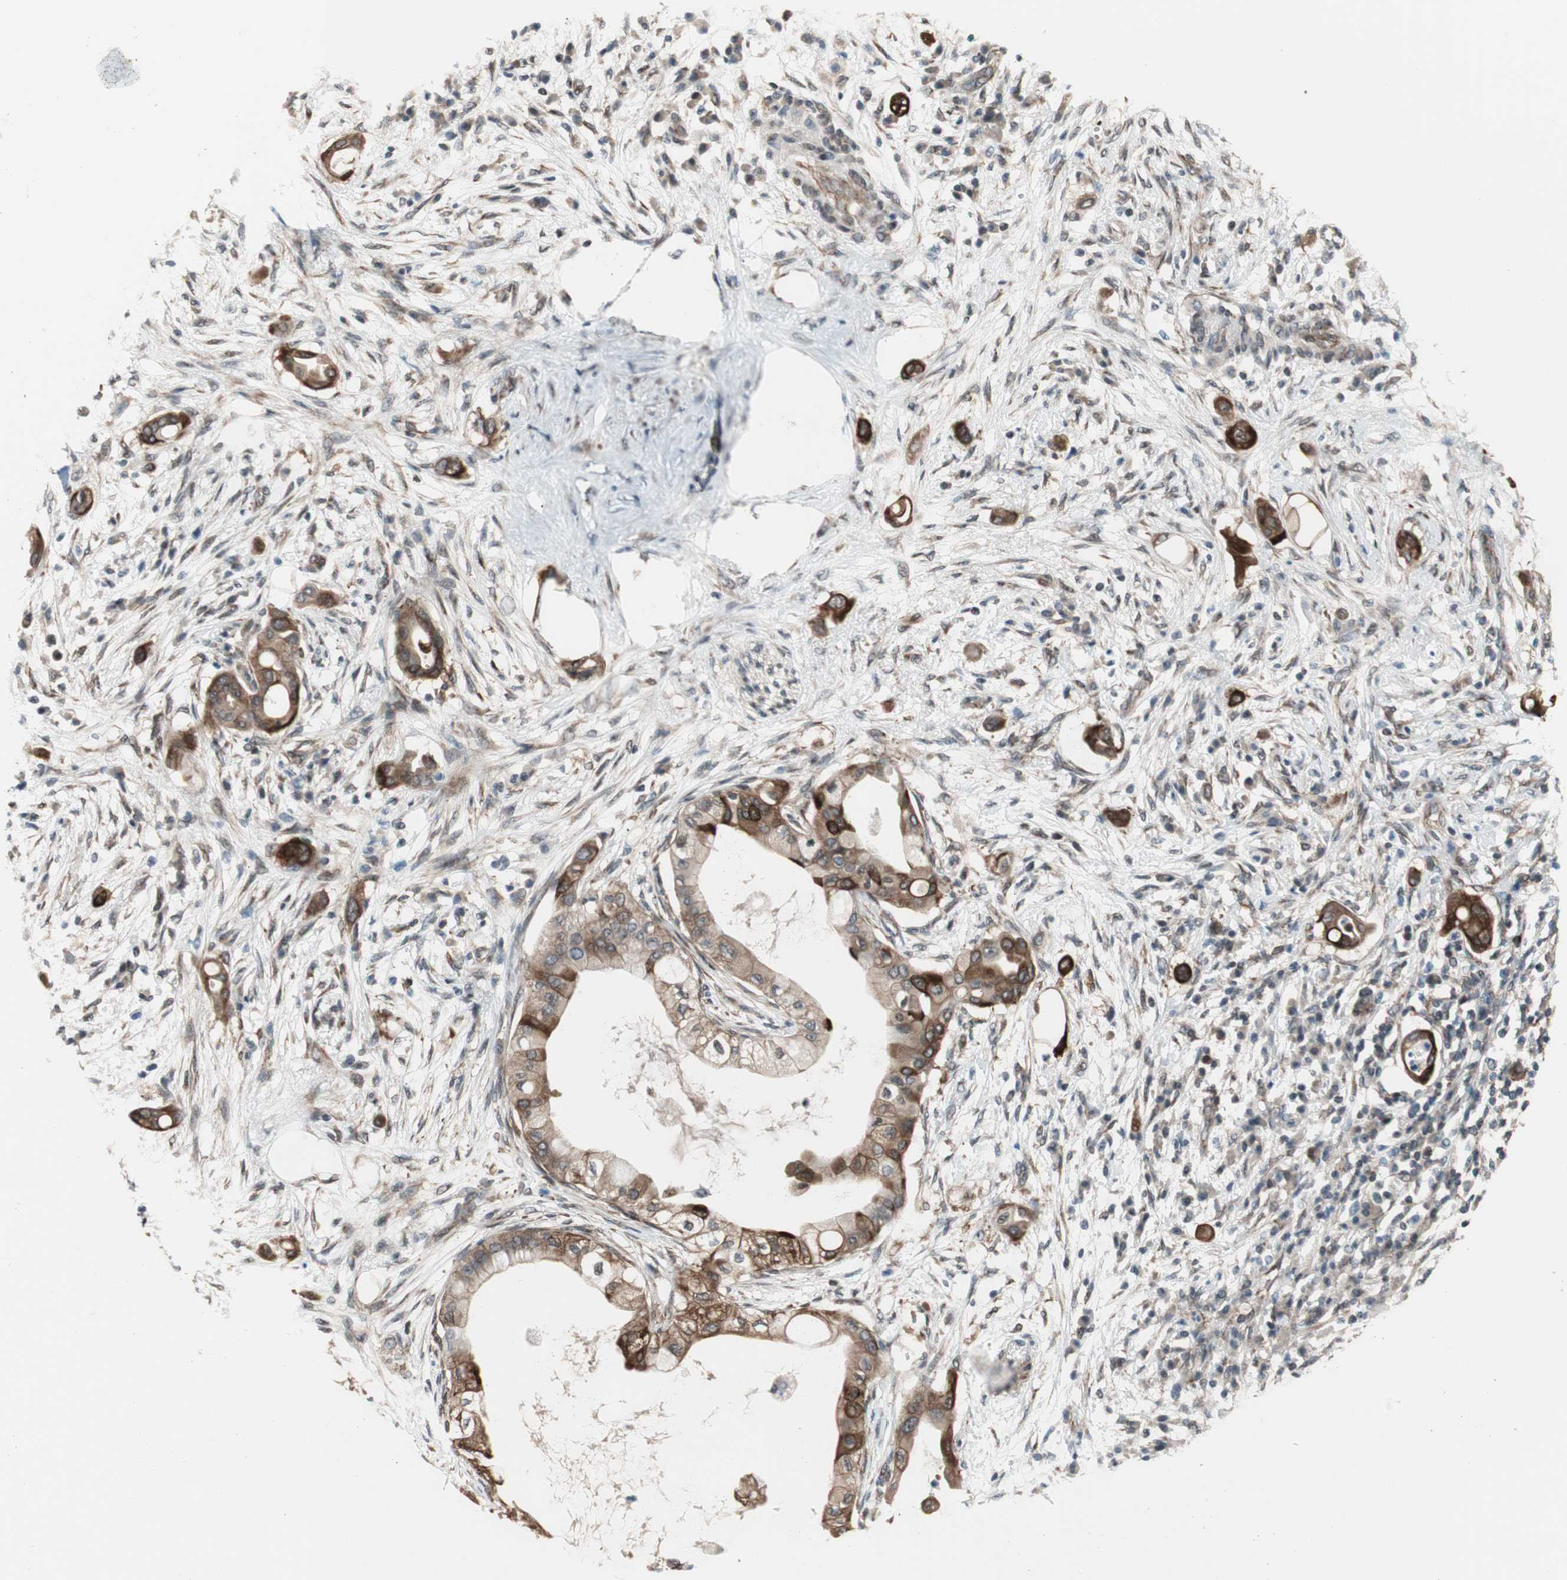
{"staining": {"intensity": "strong", "quantity": "25%-75%", "location": "cytoplasmic/membranous"}, "tissue": "pancreatic cancer", "cell_type": "Tumor cells", "image_type": "cancer", "snomed": [{"axis": "morphology", "description": "Adenocarcinoma, NOS"}, {"axis": "morphology", "description": "Adenocarcinoma, metastatic, NOS"}, {"axis": "topography", "description": "Lymph node"}, {"axis": "topography", "description": "Pancreas"}, {"axis": "topography", "description": "Duodenum"}], "caption": "Strong cytoplasmic/membranous positivity for a protein is appreciated in approximately 25%-75% of tumor cells of pancreatic adenocarcinoma using immunohistochemistry.", "gene": "ZNF512B", "patient": {"sex": "female", "age": 64}}